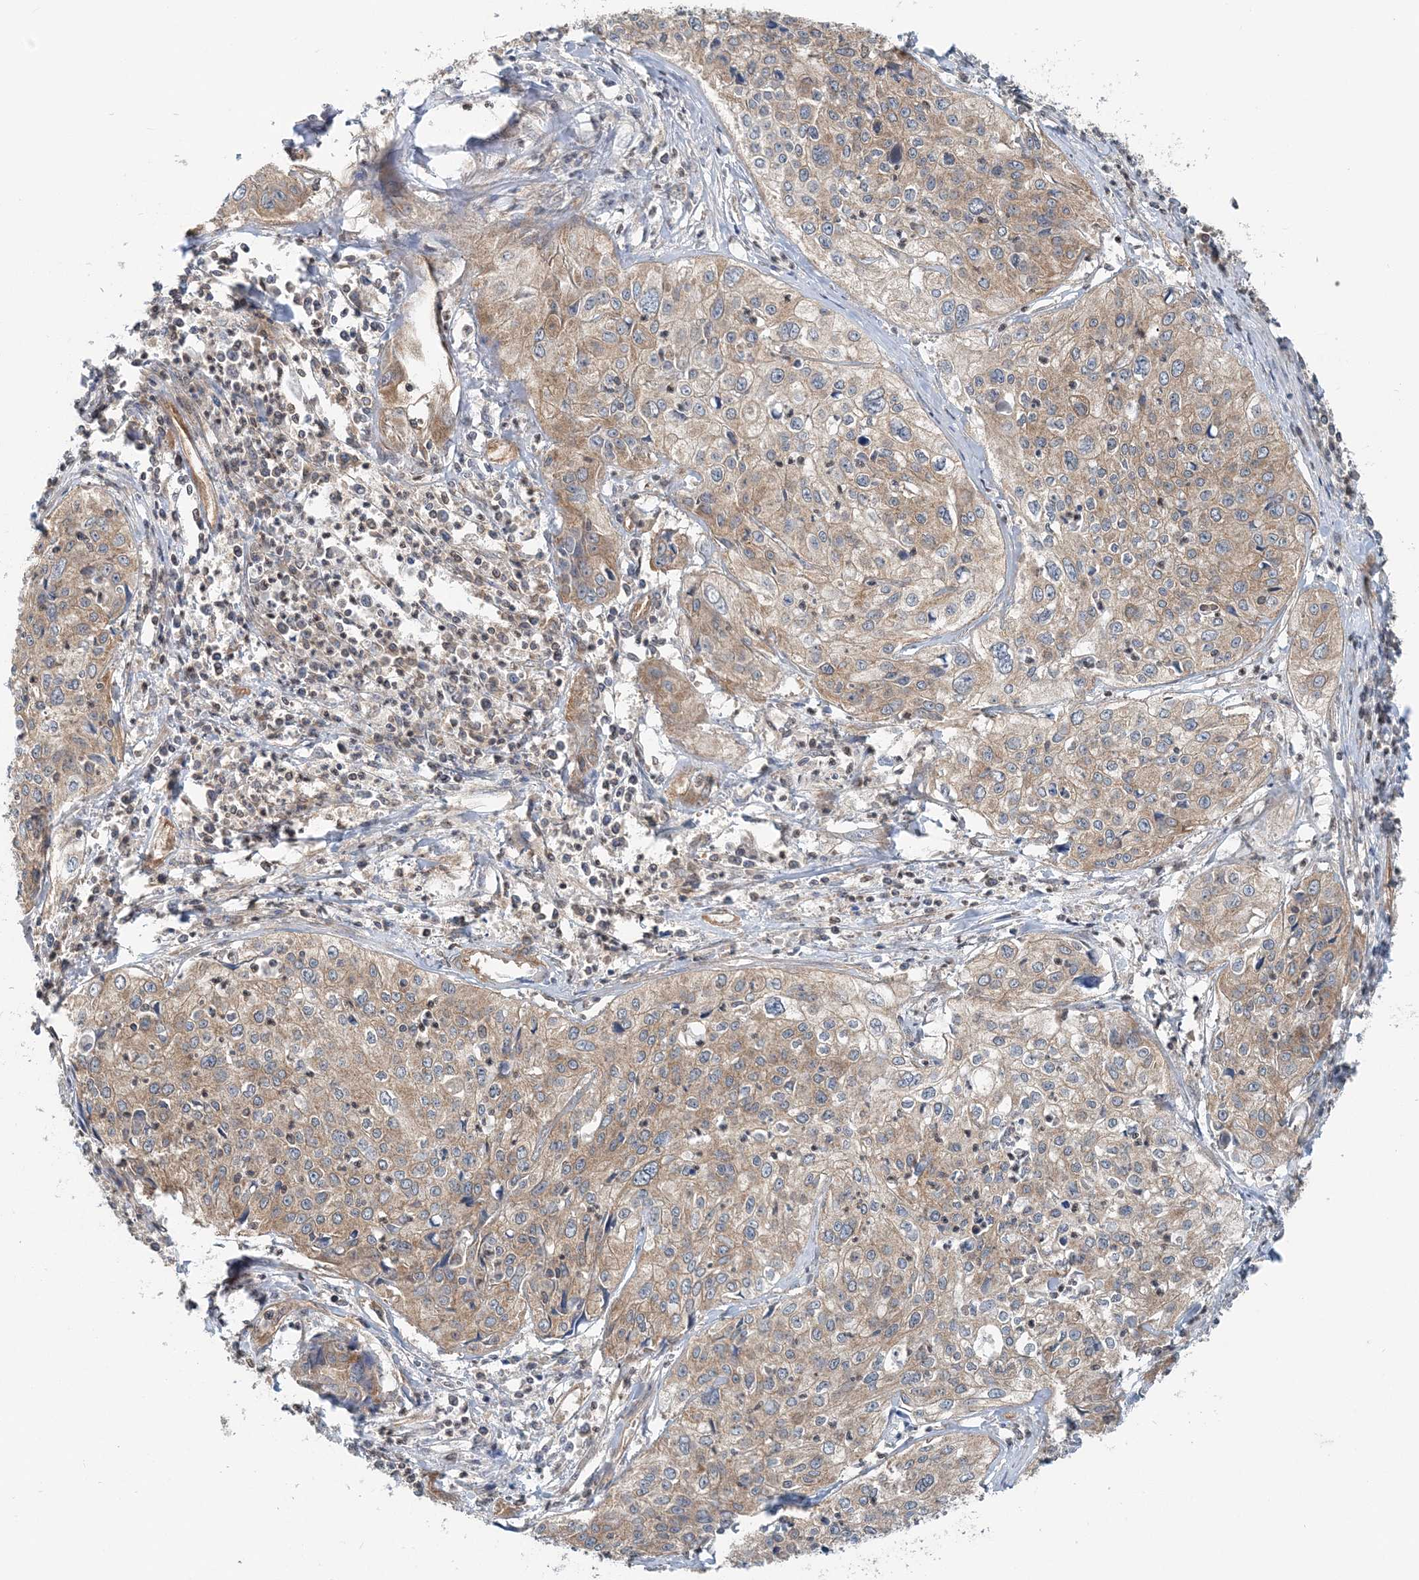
{"staining": {"intensity": "moderate", "quantity": ">75%", "location": "cytoplasmic/membranous"}, "tissue": "cervical cancer", "cell_type": "Tumor cells", "image_type": "cancer", "snomed": [{"axis": "morphology", "description": "Squamous cell carcinoma, NOS"}, {"axis": "topography", "description": "Cervix"}], "caption": "A medium amount of moderate cytoplasmic/membranous expression is appreciated in about >75% of tumor cells in cervical cancer tissue. (DAB (3,3'-diaminobenzidine) IHC with brightfield microscopy, high magnification).", "gene": "MOB4", "patient": {"sex": "female", "age": 31}}